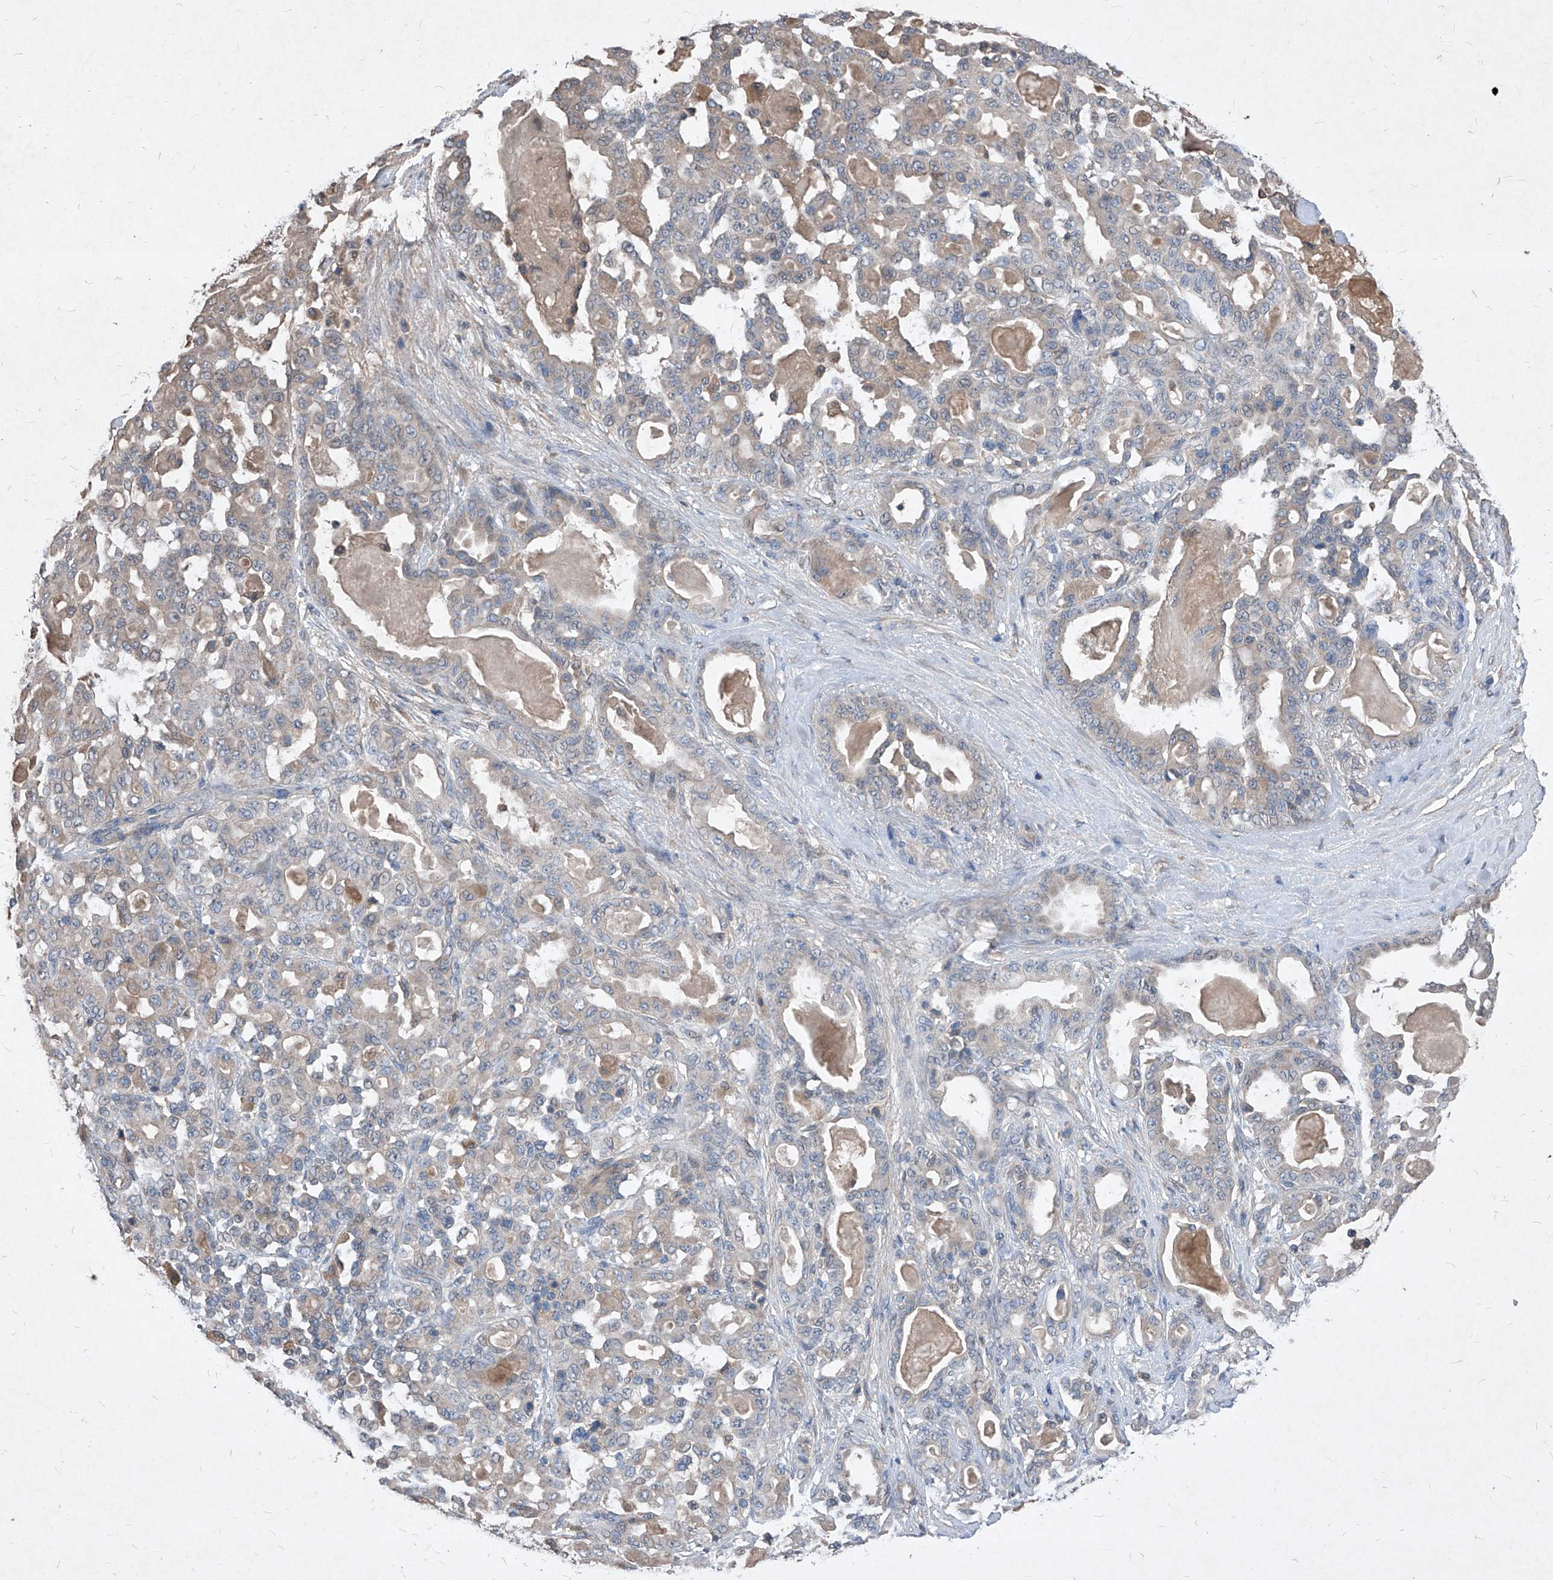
{"staining": {"intensity": "weak", "quantity": "25%-75%", "location": "cytoplasmic/membranous"}, "tissue": "pancreatic cancer", "cell_type": "Tumor cells", "image_type": "cancer", "snomed": [{"axis": "morphology", "description": "Adenocarcinoma, NOS"}, {"axis": "topography", "description": "Pancreas"}], "caption": "Protein staining of pancreatic adenocarcinoma tissue reveals weak cytoplasmic/membranous staining in approximately 25%-75% of tumor cells.", "gene": "SYNGR1", "patient": {"sex": "male", "age": 63}}